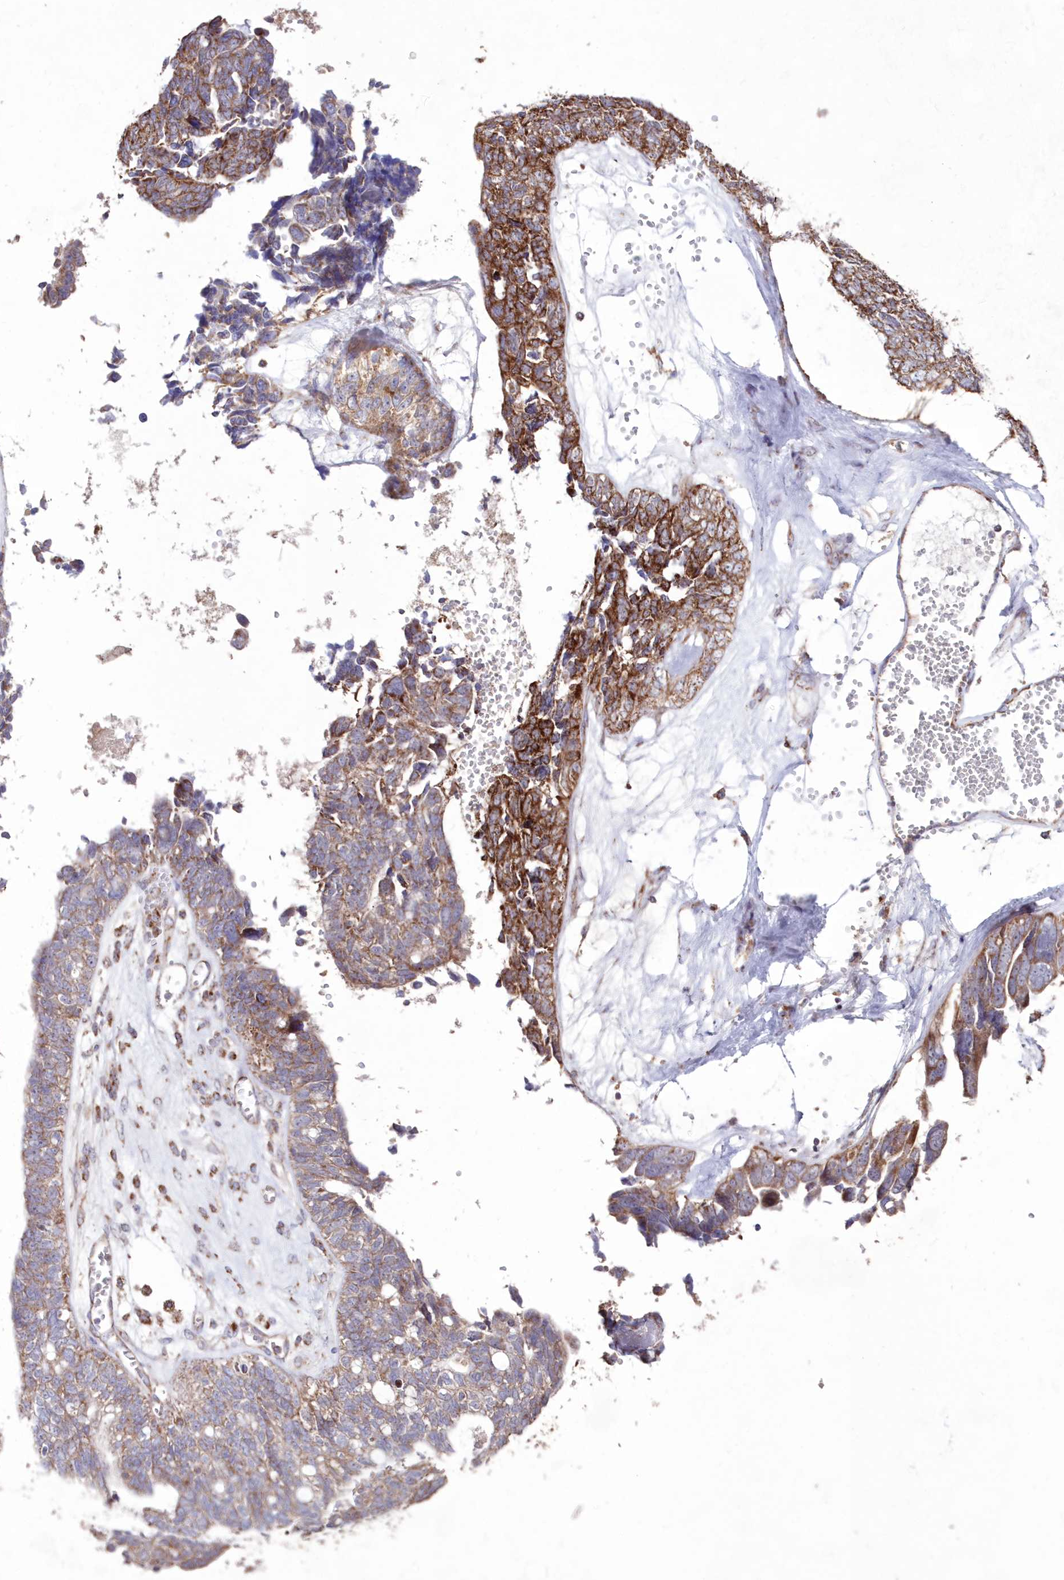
{"staining": {"intensity": "strong", "quantity": "<25%", "location": "cytoplasmic/membranous"}, "tissue": "ovarian cancer", "cell_type": "Tumor cells", "image_type": "cancer", "snomed": [{"axis": "morphology", "description": "Cystadenocarcinoma, serous, NOS"}, {"axis": "topography", "description": "Ovary"}], "caption": "Strong cytoplasmic/membranous expression is seen in approximately <25% of tumor cells in serous cystadenocarcinoma (ovarian).", "gene": "HADHB", "patient": {"sex": "female", "age": 79}}